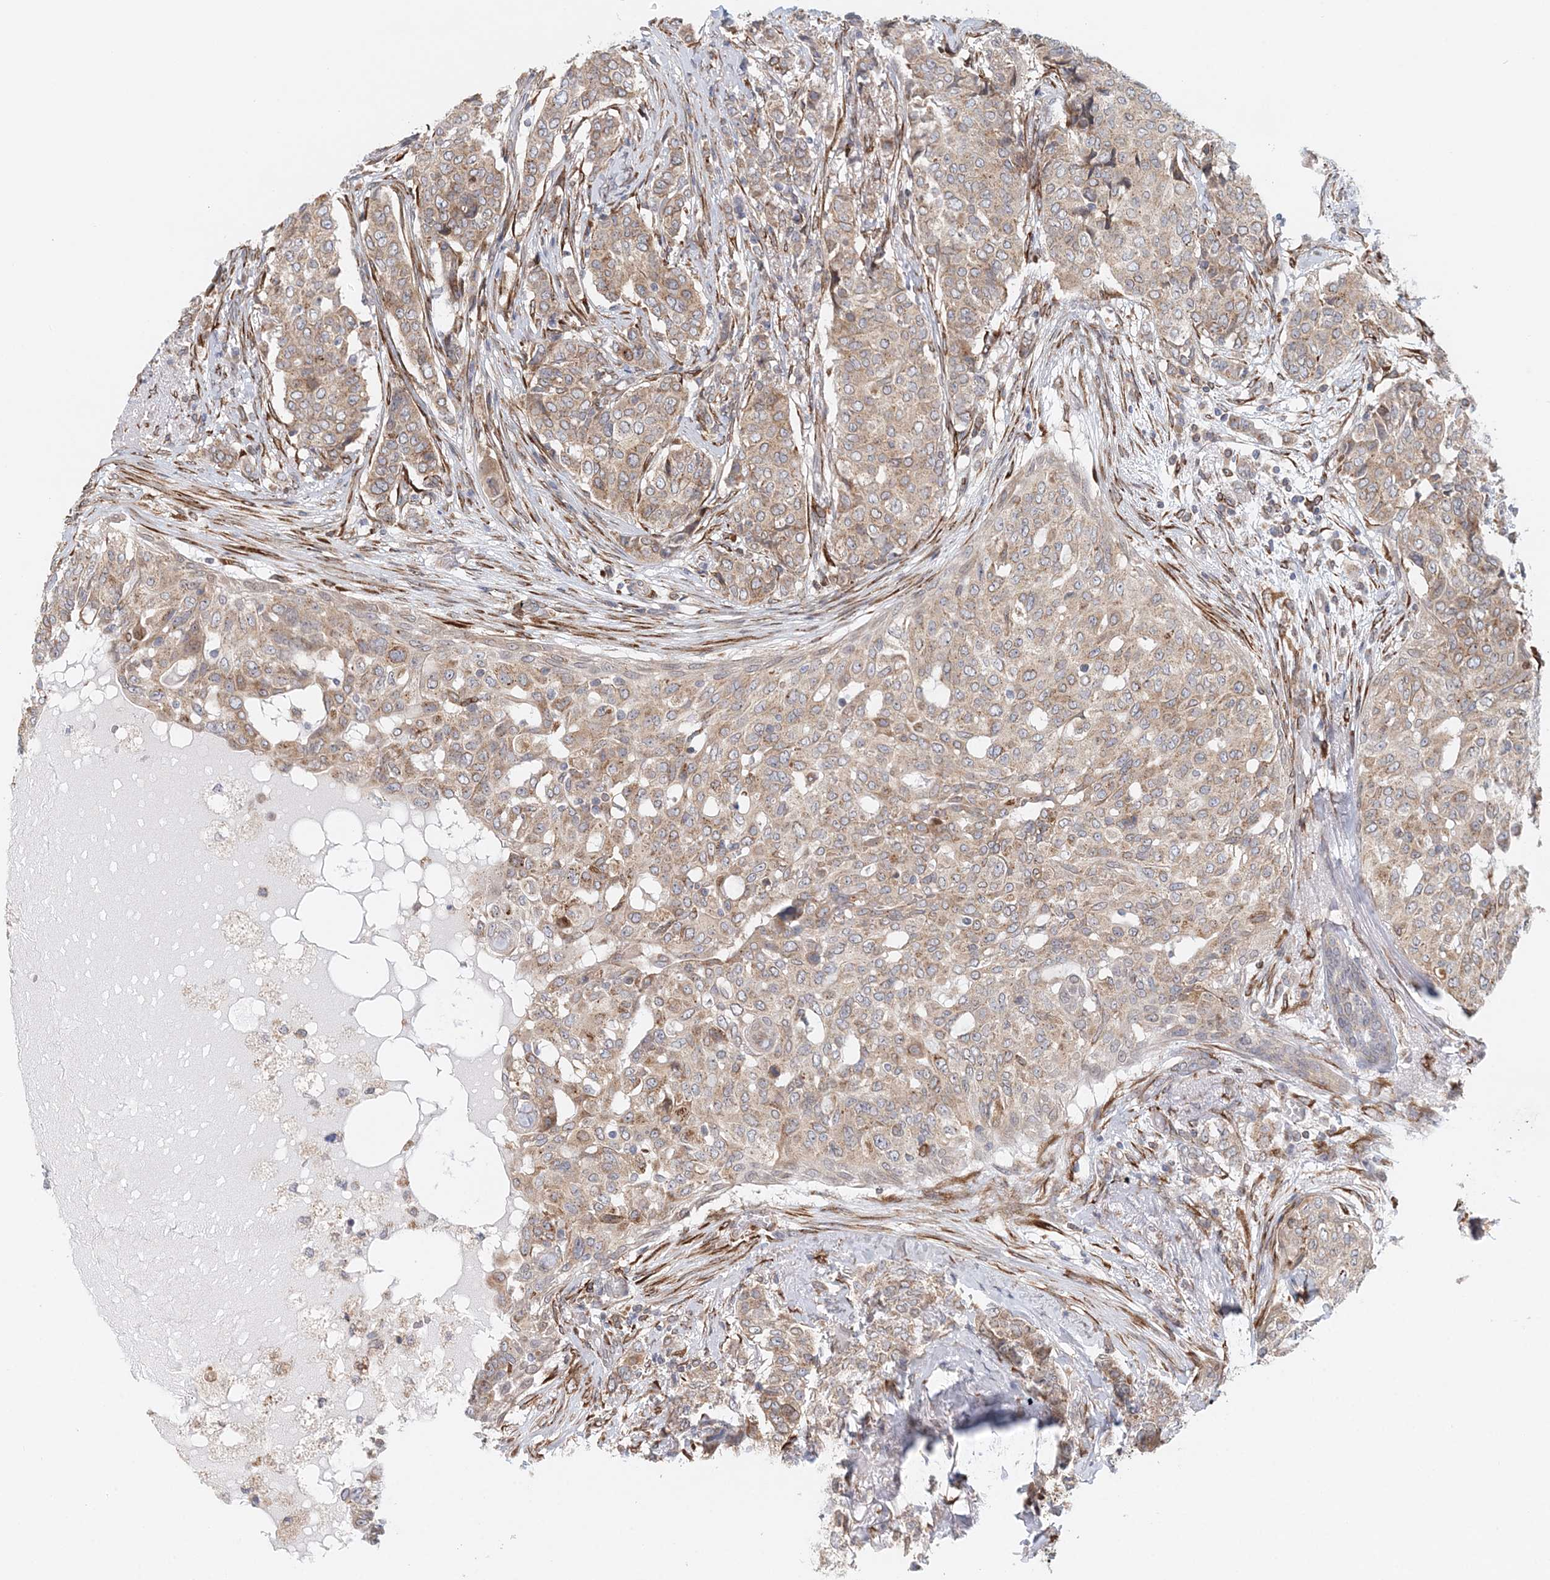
{"staining": {"intensity": "weak", "quantity": ">75%", "location": "cytoplasmic/membranous"}, "tissue": "breast cancer", "cell_type": "Tumor cells", "image_type": "cancer", "snomed": [{"axis": "morphology", "description": "Lobular carcinoma"}, {"axis": "topography", "description": "Breast"}], "caption": "Breast cancer (lobular carcinoma) stained with a brown dye reveals weak cytoplasmic/membranous positive staining in approximately >75% of tumor cells.", "gene": "PCYOX1L", "patient": {"sex": "female", "age": 51}}